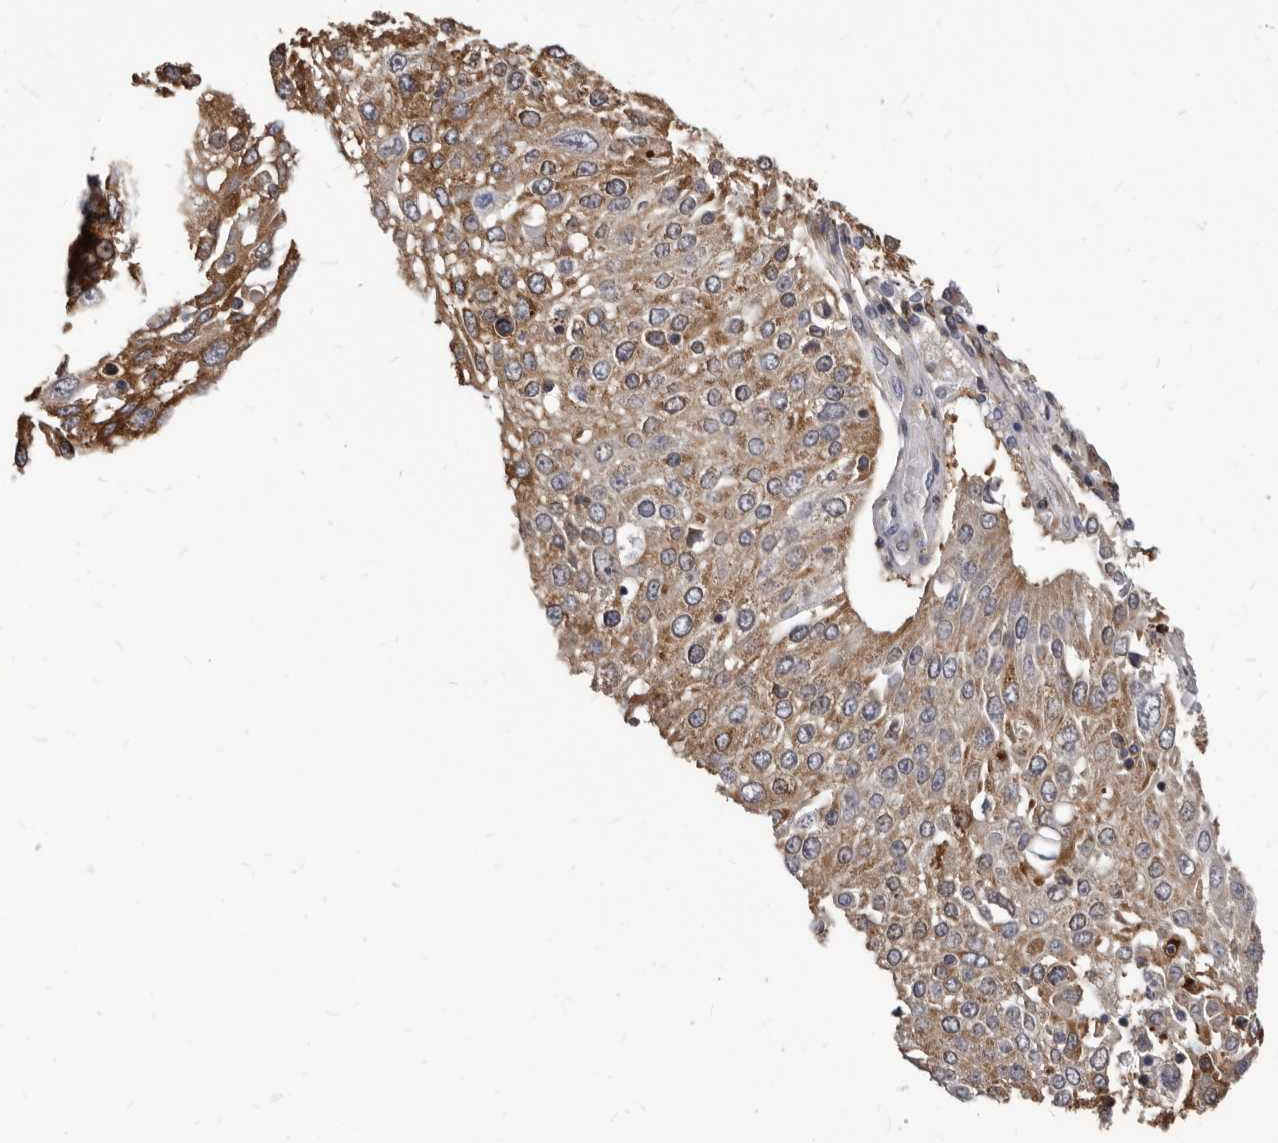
{"staining": {"intensity": "moderate", "quantity": "<25%", "location": "cytoplasmic/membranous"}, "tissue": "lung cancer", "cell_type": "Tumor cells", "image_type": "cancer", "snomed": [{"axis": "morphology", "description": "Squamous cell carcinoma, NOS"}, {"axis": "topography", "description": "Lung"}], "caption": "DAB immunohistochemical staining of lung cancer shows moderate cytoplasmic/membranous protein expression in about <25% of tumor cells.", "gene": "NIBAN1", "patient": {"sex": "male", "age": 65}}